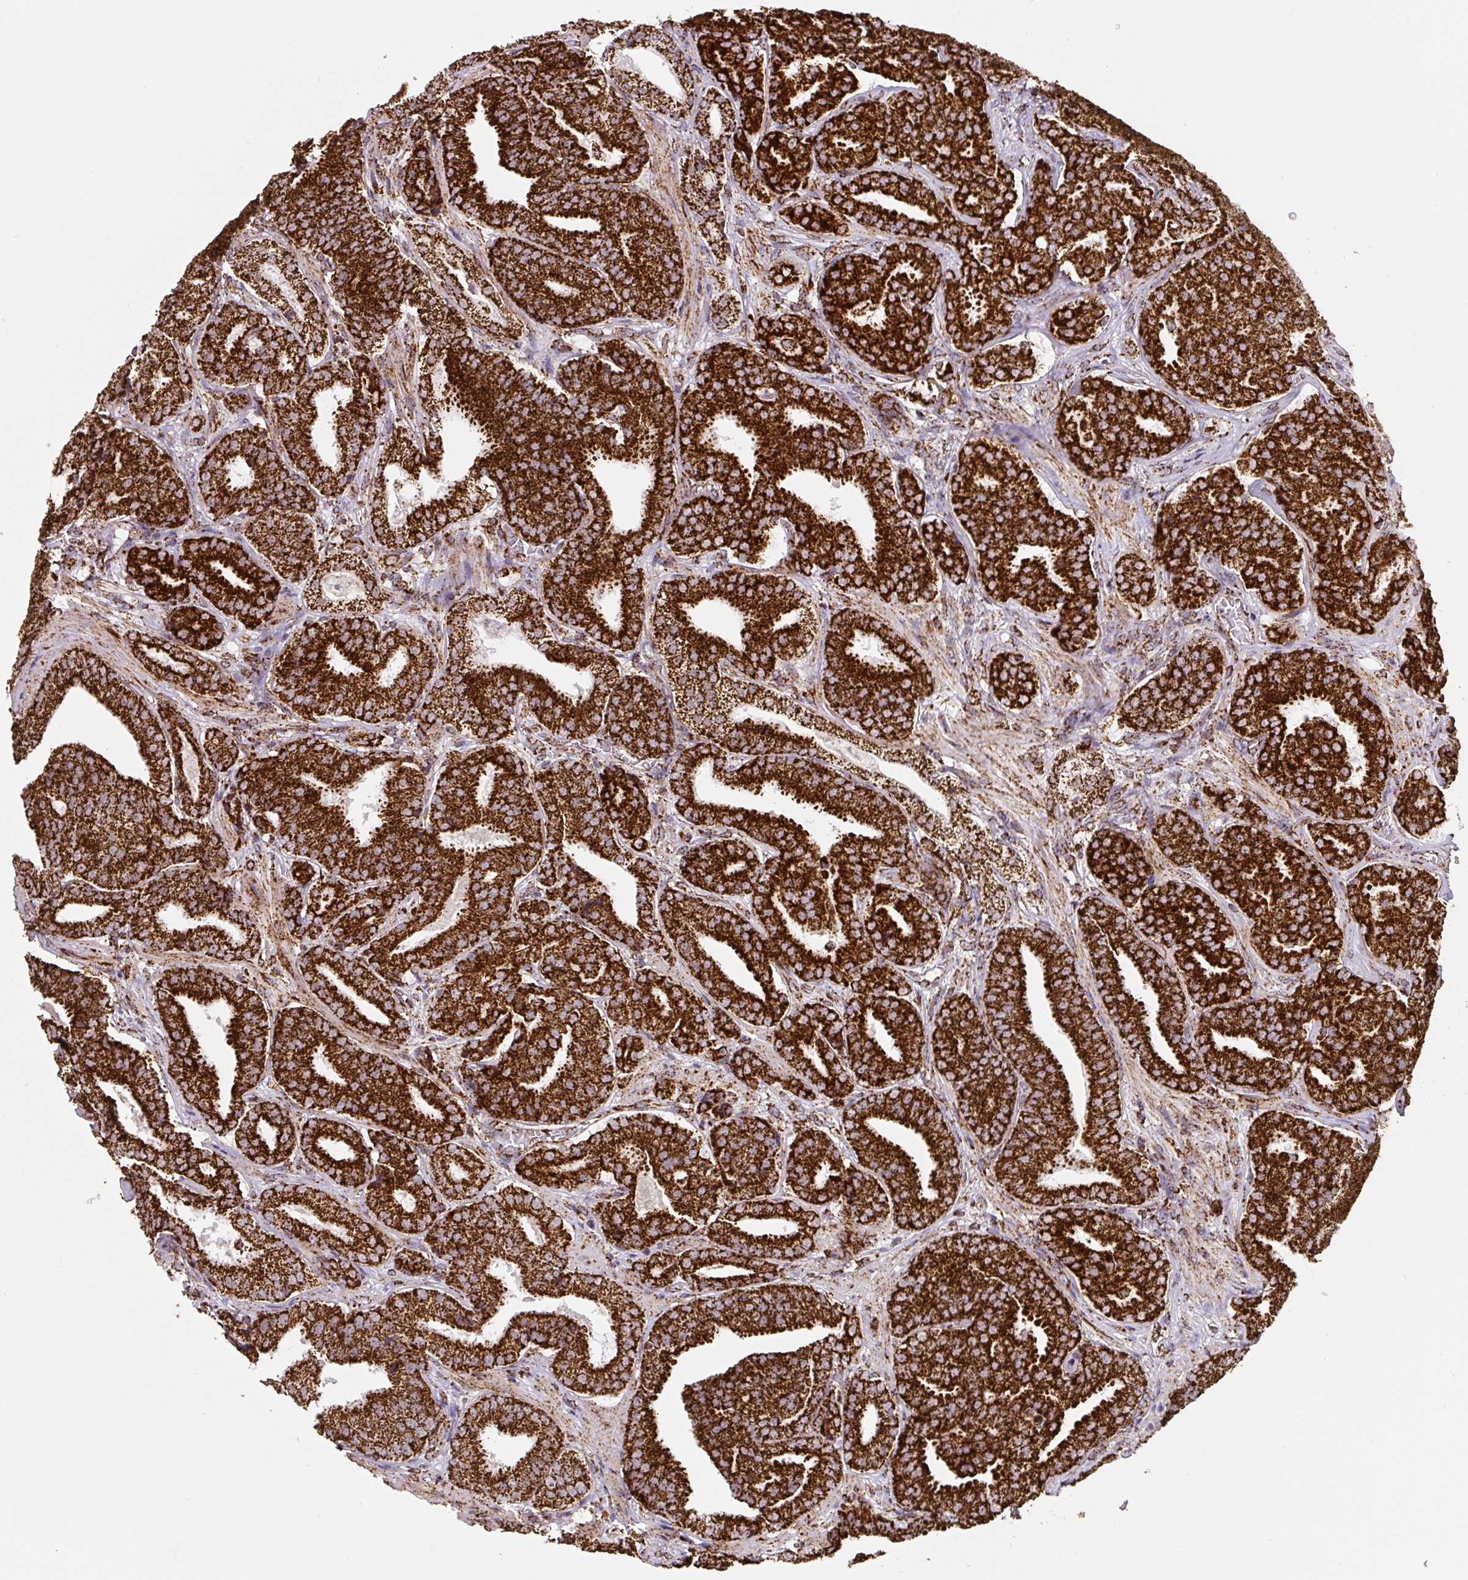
{"staining": {"intensity": "strong", "quantity": ">75%", "location": "cytoplasmic/membranous"}, "tissue": "prostate cancer", "cell_type": "Tumor cells", "image_type": "cancer", "snomed": [{"axis": "morphology", "description": "Adenocarcinoma, High grade"}, {"axis": "topography", "description": "Prostate"}], "caption": "Immunohistochemical staining of prostate high-grade adenocarcinoma displays strong cytoplasmic/membranous protein staining in approximately >75% of tumor cells. (IHC, brightfield microscopy, high magnification).", "gene": "ATP5F1A", "patient": {"sex": "male", "age": 63}}